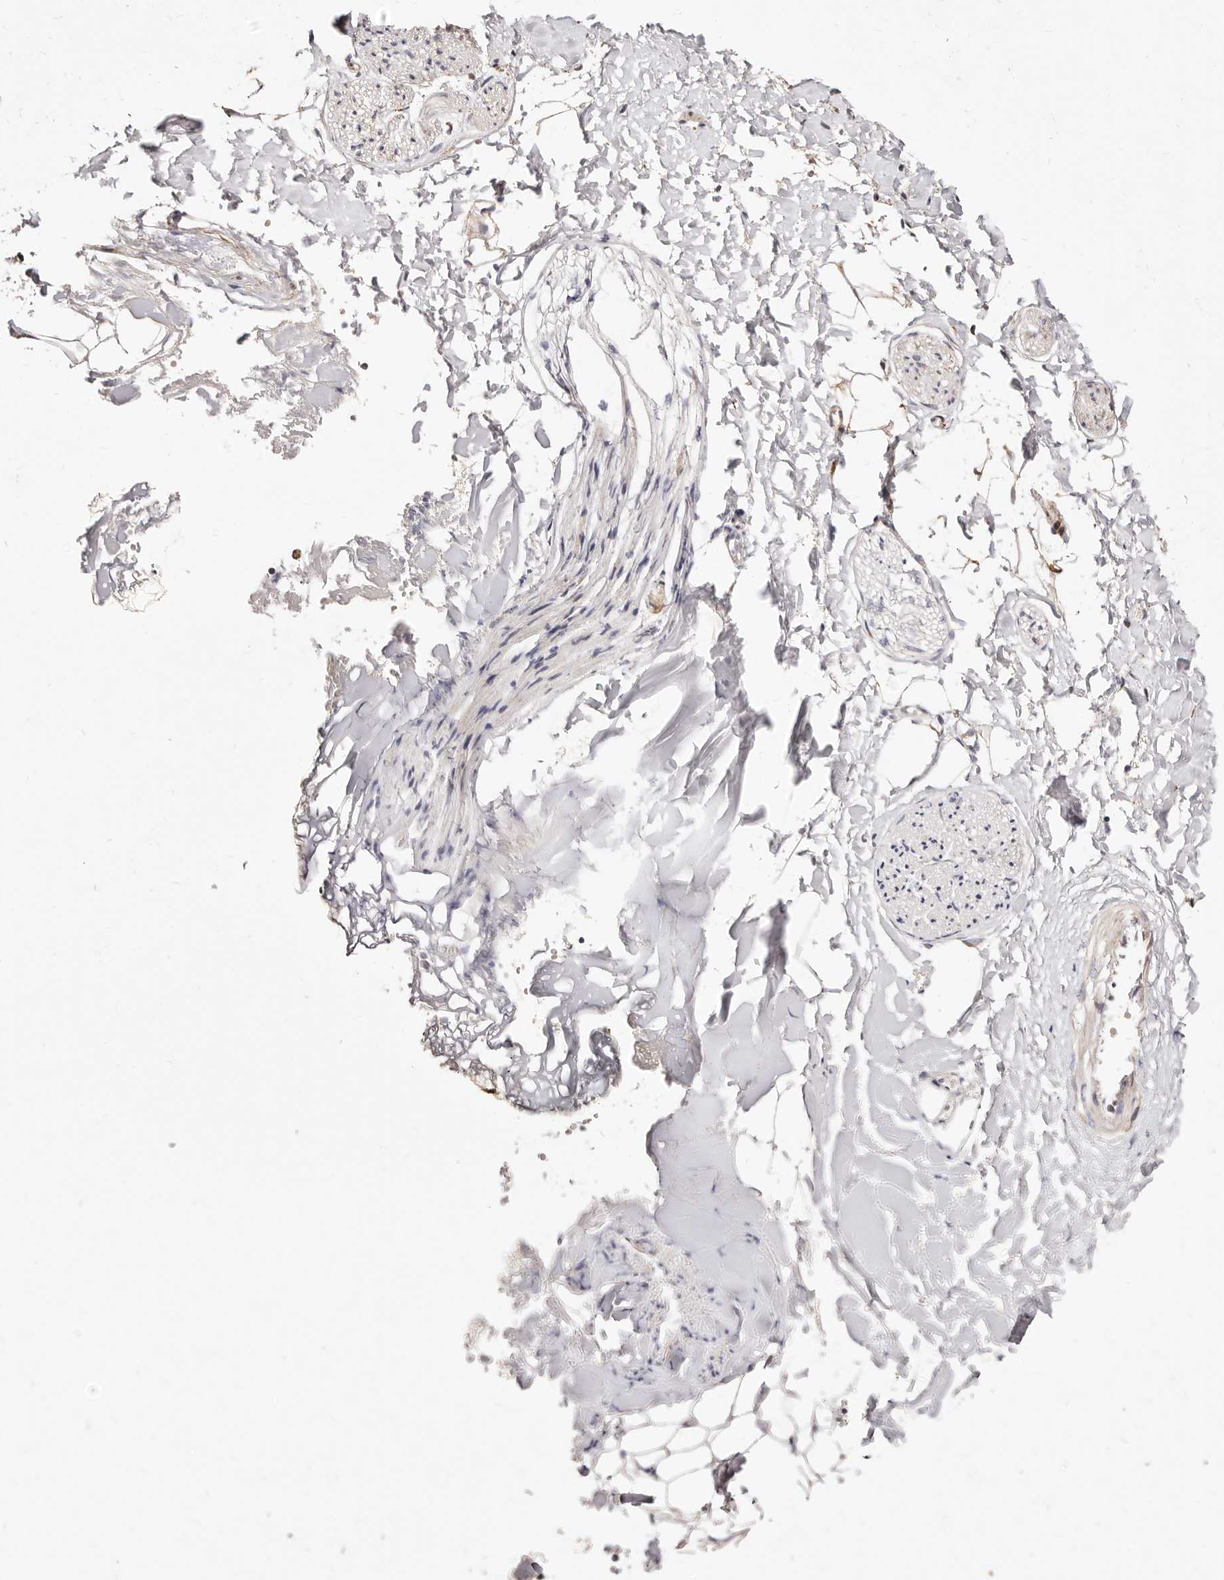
{"staining": {"intensity": "negative", "quantity": "none", "location": "none"}, "tissue": "soft tissue", "cell_type": "Fibroblasts", "image_type": "normal", "snomed": [{"axis": "morphology", "description": "Normal tissue, NOS"}, {"axis": "morphology", "description": "Adenocarcinoma, NOS"}, {"axis": "topography", "description": "Smooth muscle"}, {"axis": "topography", "description": "Colon"}], "caption": "Soft tissue stained for a protein using IHC demonstrates no expression fibroblasts.", "gene": "MAPK6", "patient": {"sex": "male", "age": 14}}